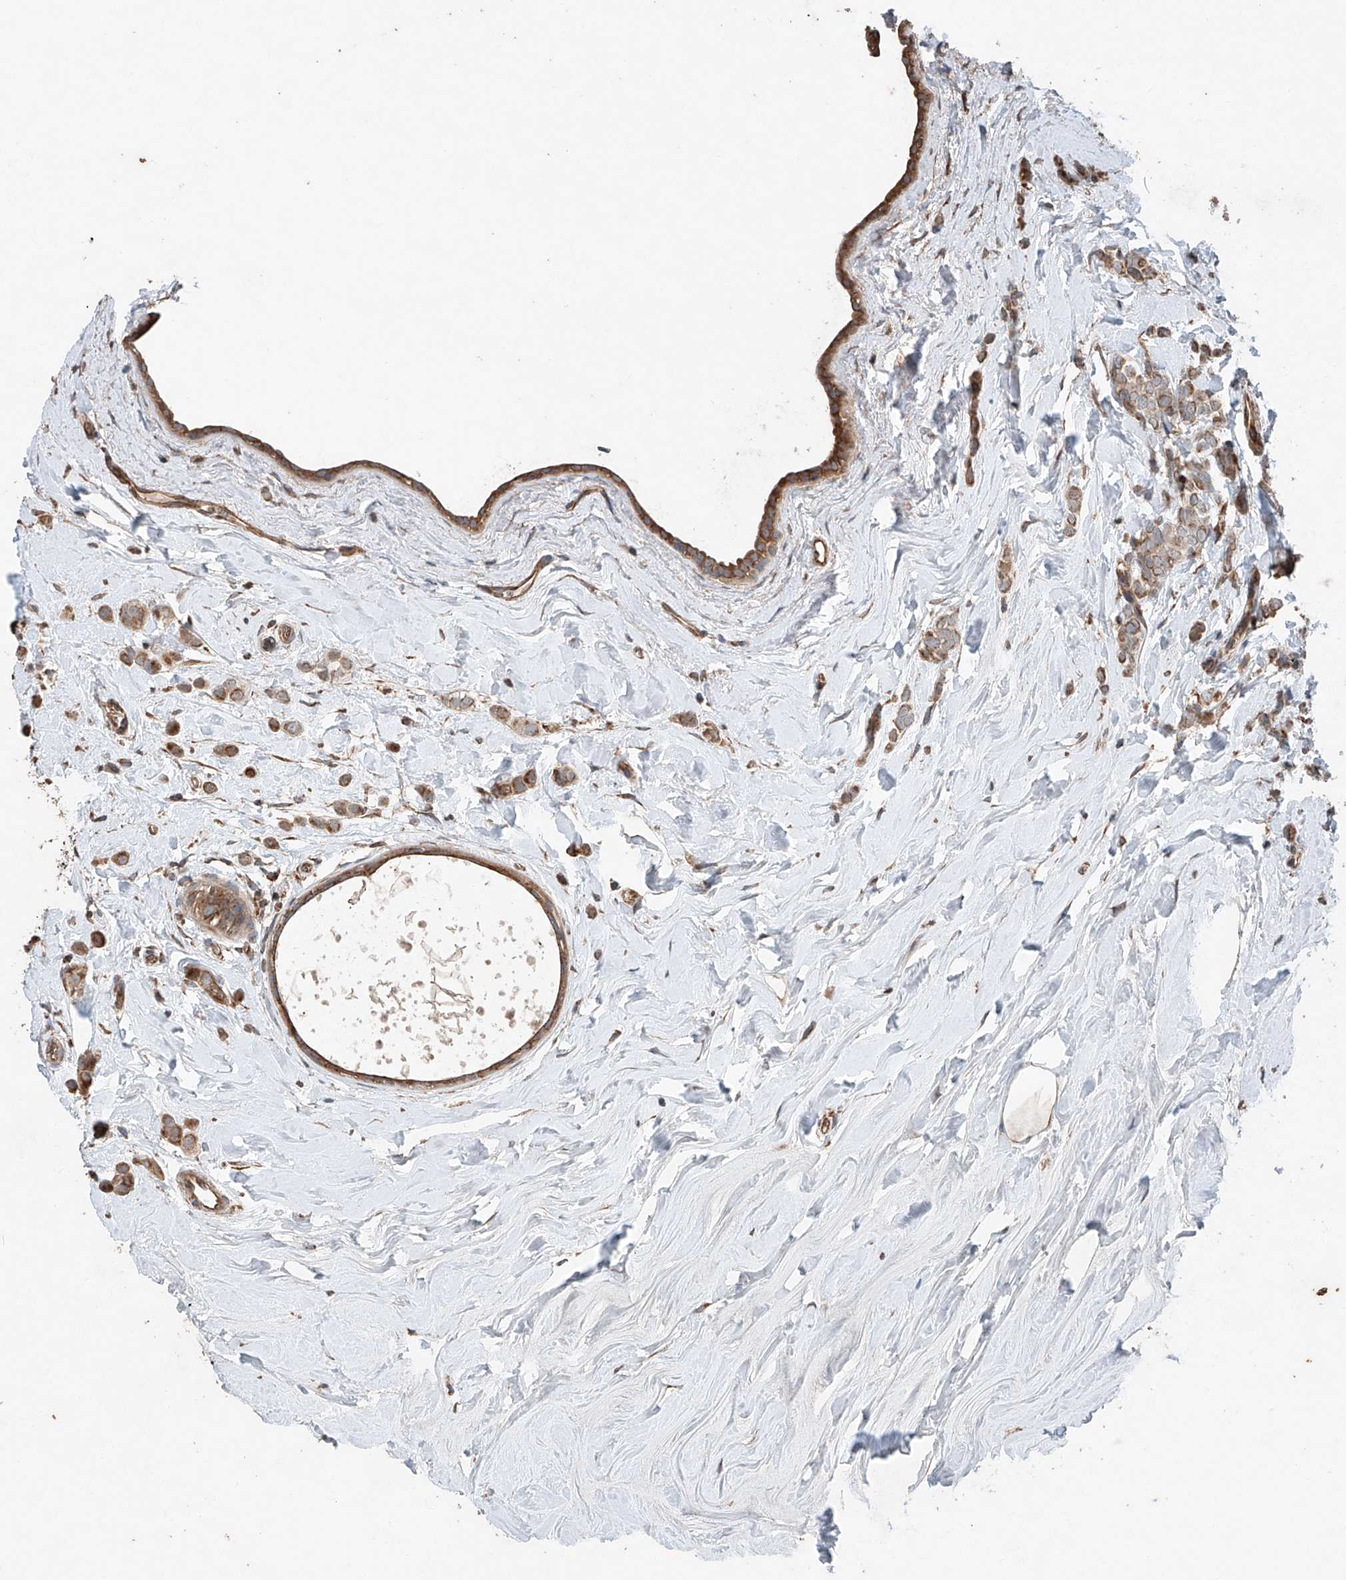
{"staining": {"intensity": "moderate", "quantity": ">75%", "location": "cytoplasmic/membranous"}, "tissue": "breast cancer", "cell_type": "Tumor cells", "image_type": "cancer", "snomed": [{"axis": "morphology", "description": "Lobular carcinoma"}, {"axis": "topography", "description": "Breast"}], "caption": "Protein staining of breast cancer (lobular carcinoma) tissue displays moderate cytoplasmic/membranous staining in about >75% of tumor cells.", "gene": "AP4B1", "patient": {"sex": "female", "age": 47}}